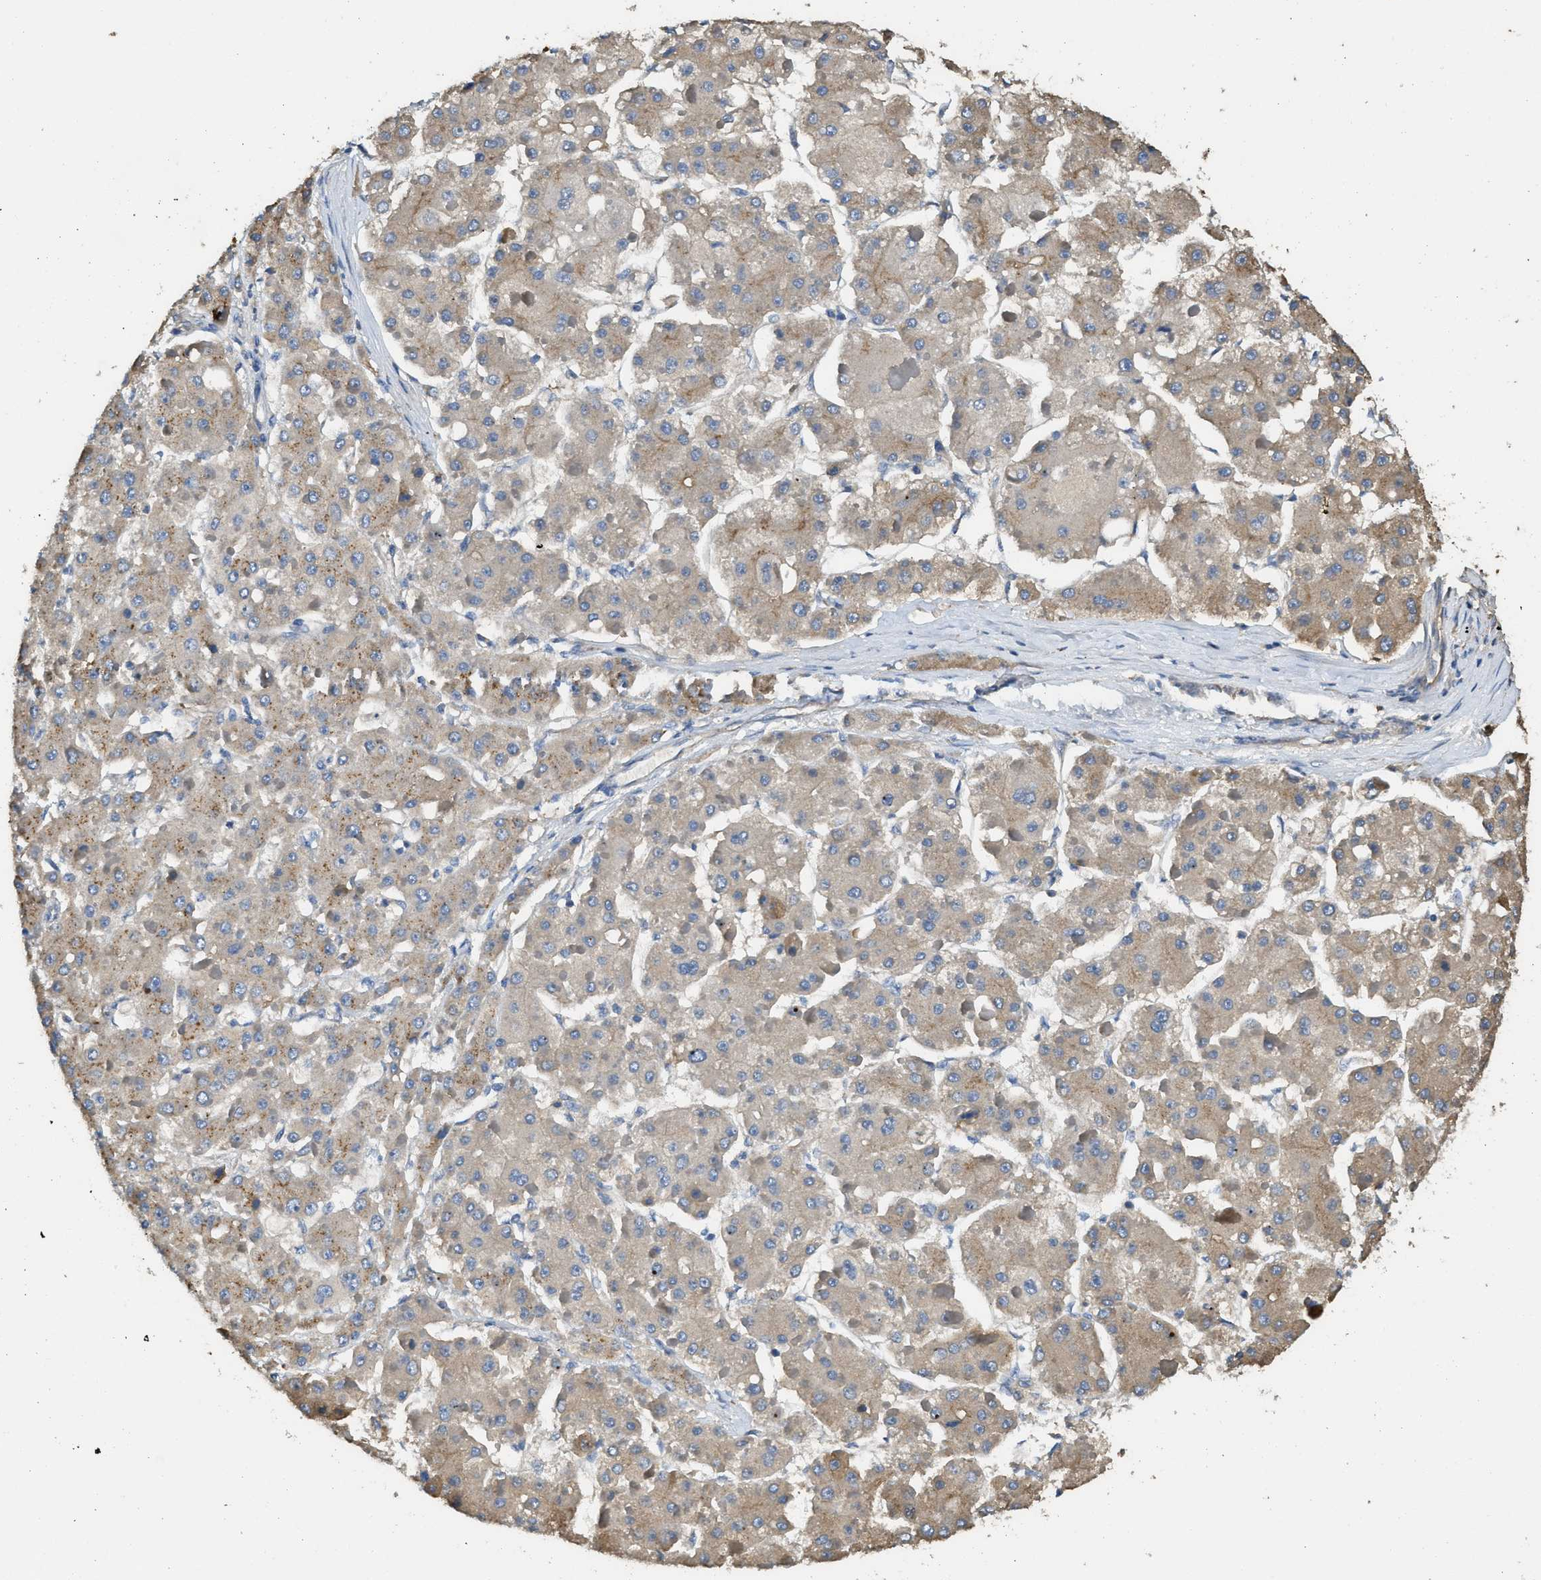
{"staining": {"intensity": "weak", "quantity": ">75%", "location": "cytoplasmic/membranous"}, "tissue": "liver cancer", "cell_type": "Tumor cells", "image_type": "cancer", "snomed": [{"axis": "morphology", "description": "Carcinoma, Hepatocellular, NOS"}, {"axis": "topography", "description": "Liver"}], "caption": "This histopathology image demonstrates hepatocellular carcinoma (liver) stained with immunohistochemistry to label a protein in brown. The cytoplasmic/membranous of tumor cells show weak positivity for the protein. Nuclei are counter-stained blue.", "gene": "RIPK2", "patient": {"sex": "female", "age": 73}}